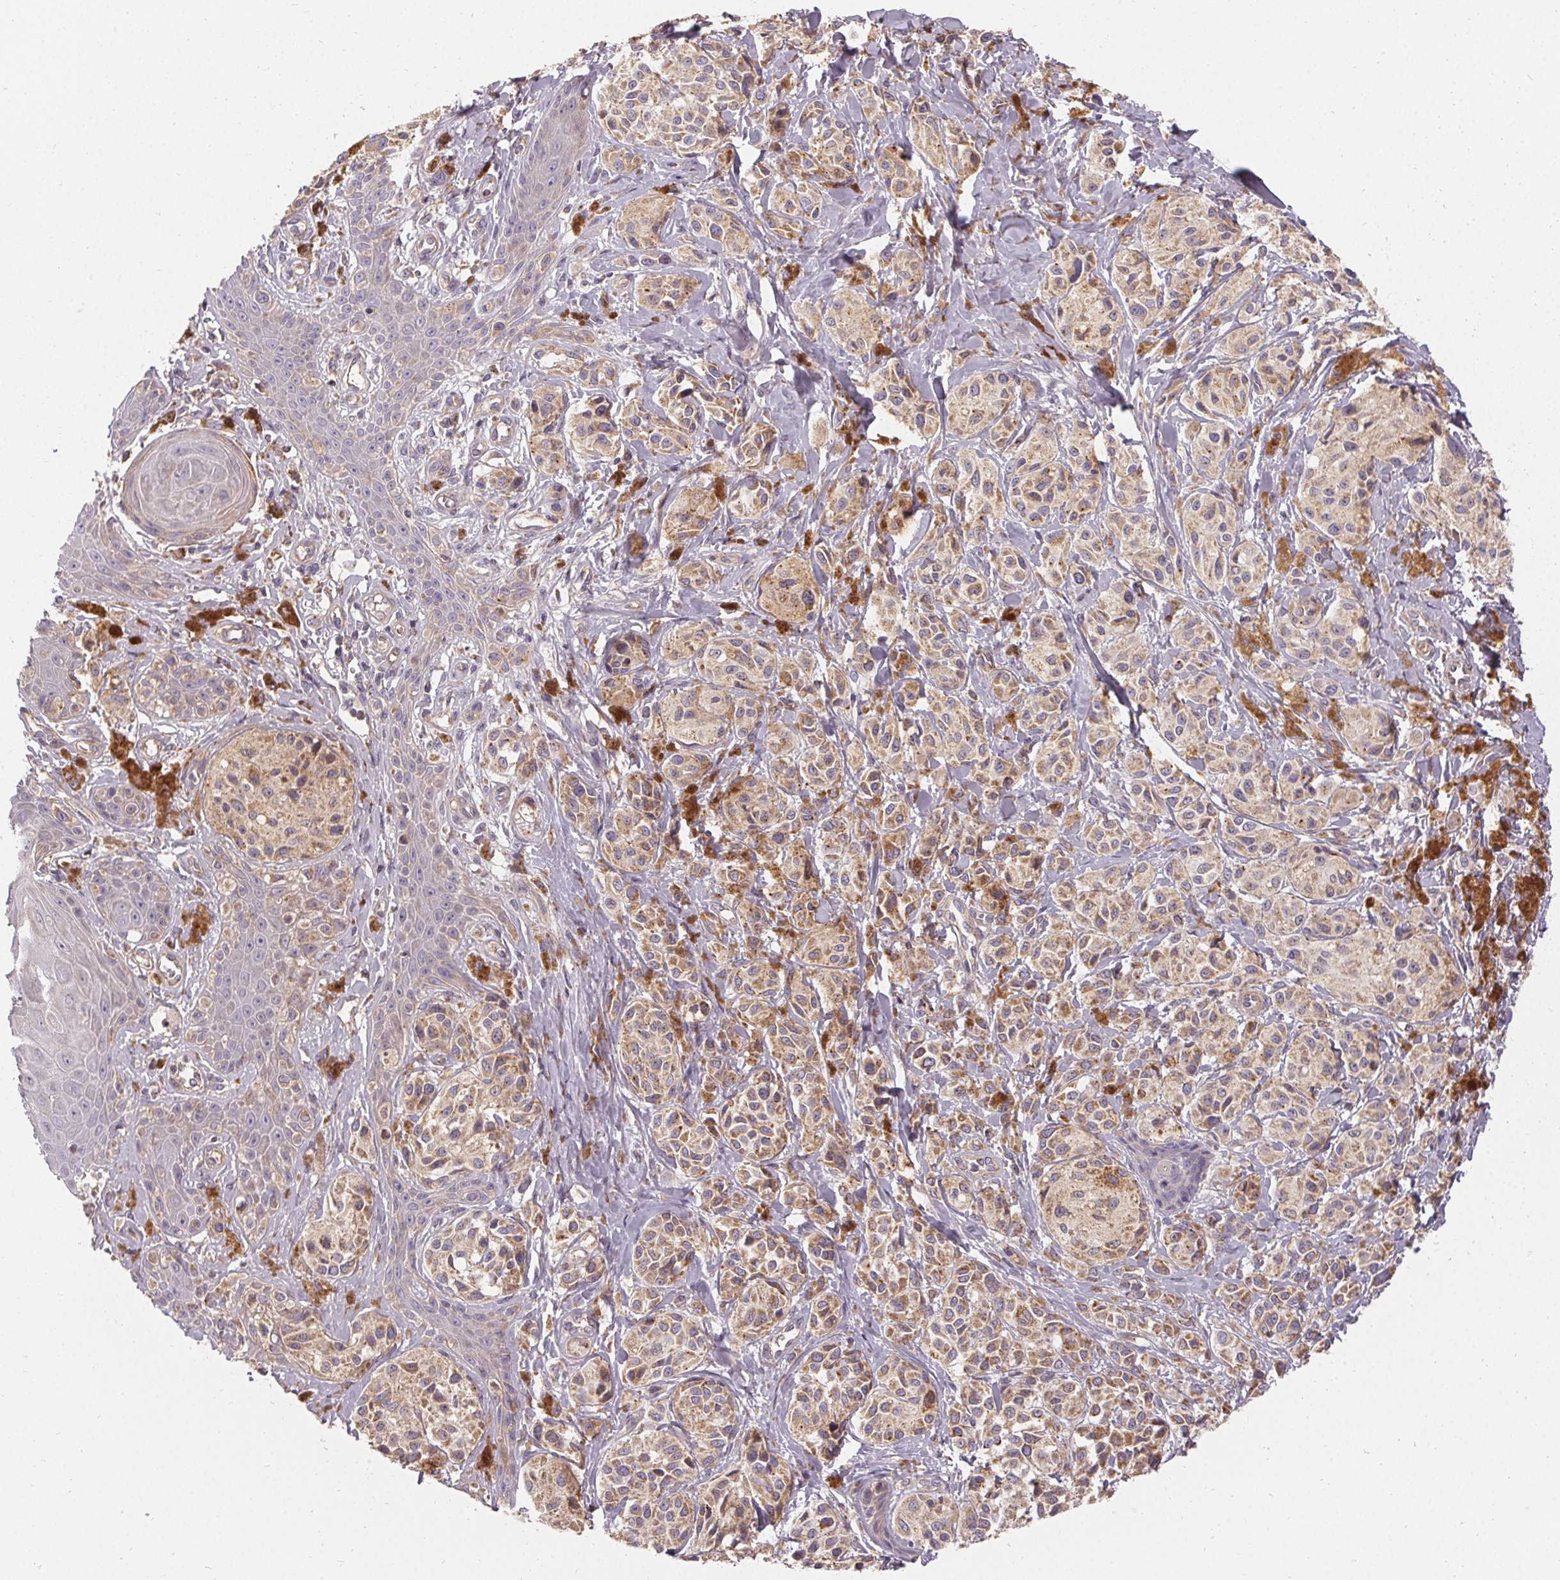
{"staining": {"intensity": "weak", "quantity": ">75%", "location": "cytoplasmic/membranous"}, "tissue": "melanoma", "cell_type": "Tumor cells", "image_type": "cancer", "snomed": [{"axis": "morphology", "description": "Malignant melanoma, NOS"}, {"axis": "topography", "description": "Skin"}], "caption": "Immunohistochemistry (DAB) staining of melanoma reveals weak cytoplasmic/membranous protein staining in about >75% of tumor cells. (Stains: DAB in brown, nuclei in blue, Microscopy: brightfield microscopy at high magnification).", "gene": "APLP1", "patient": {"sex": "female", "age": 80}}